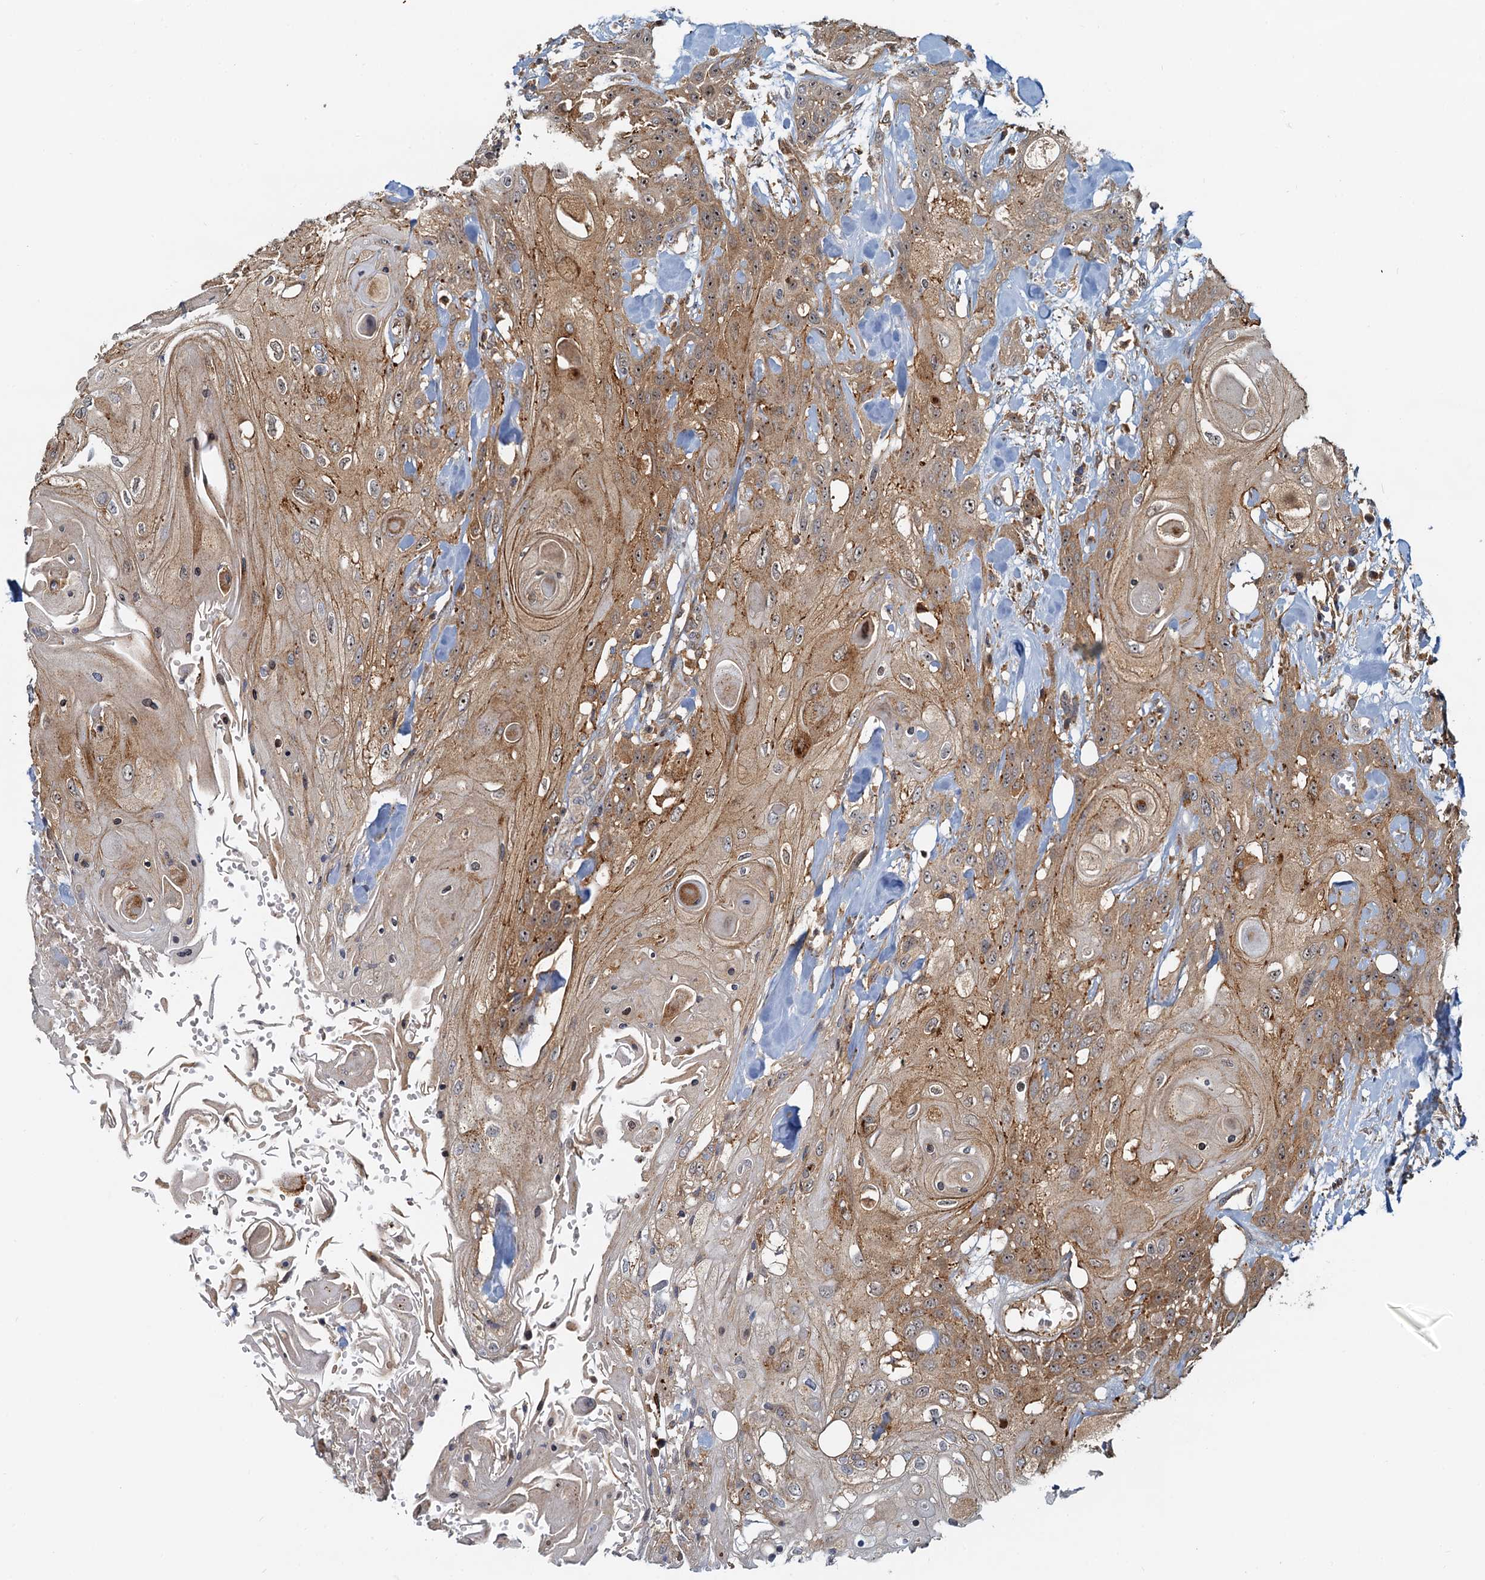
{"staining": {"intensity": "moderate", "quantity": ">75%", "location": "cytoplasmic/membranous"}, "tissue": "head and neck cancer", "cell_type": "Tumor cells", "image_type": "cancer", "snomed": [{"axis": "morphology", "description": "Squamous cell carcinoma, NOS"}, {"axis": "topography", "description": "Head-Neck"}], "caption": "Moderate cytoplasmic/membranous protein expression is identified in about >75% of tumor cells in head and neck cancer. (DAB = brown stain, brightfield microscopy at high magnification).", "gene": "TOLLIP", "patient": {"sex": "female", "age": 43}}